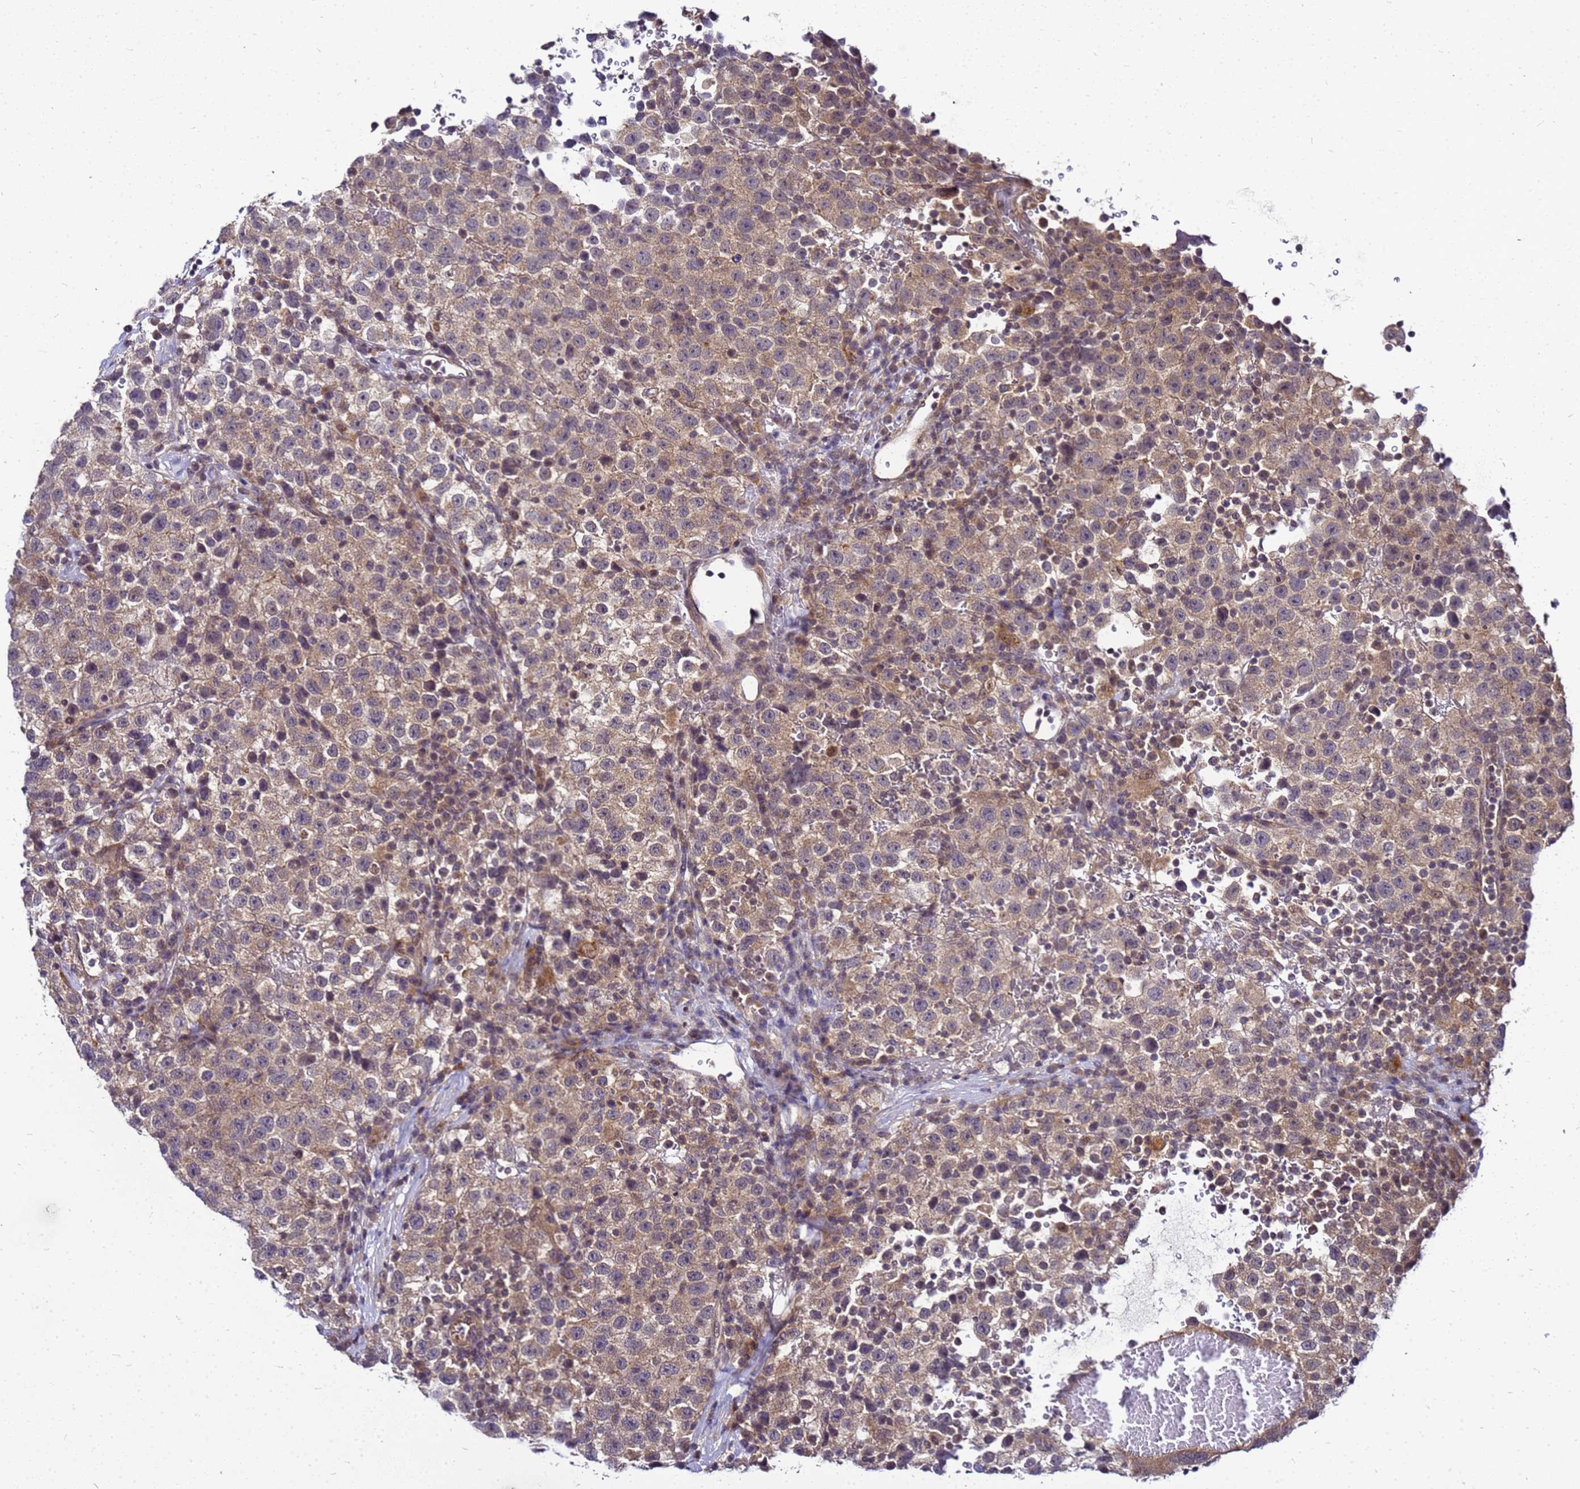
{"staining": {"intensity": "weak", "quantity": ">75%", "location": "cytoplasmic/membranous"}, "tissue": "testis cancer", "cell_type": "Tumor cells", "image_type": "cancer", "snomed": [{"axis": "morphology", "description": "Seminoma, NOS"}, {"axis": "topography", "description": "Testis"}], "caption": "The micrograph displays staining of testis cancer (seminoma), revealing weak cytoplasmic/membranous protein expression (brown color) within tumor cells. (DAB = brown stain, brightfield microscopy at high magnification).", "gene": "SAT1", "patient": {"sex": "male", "age": 22}}